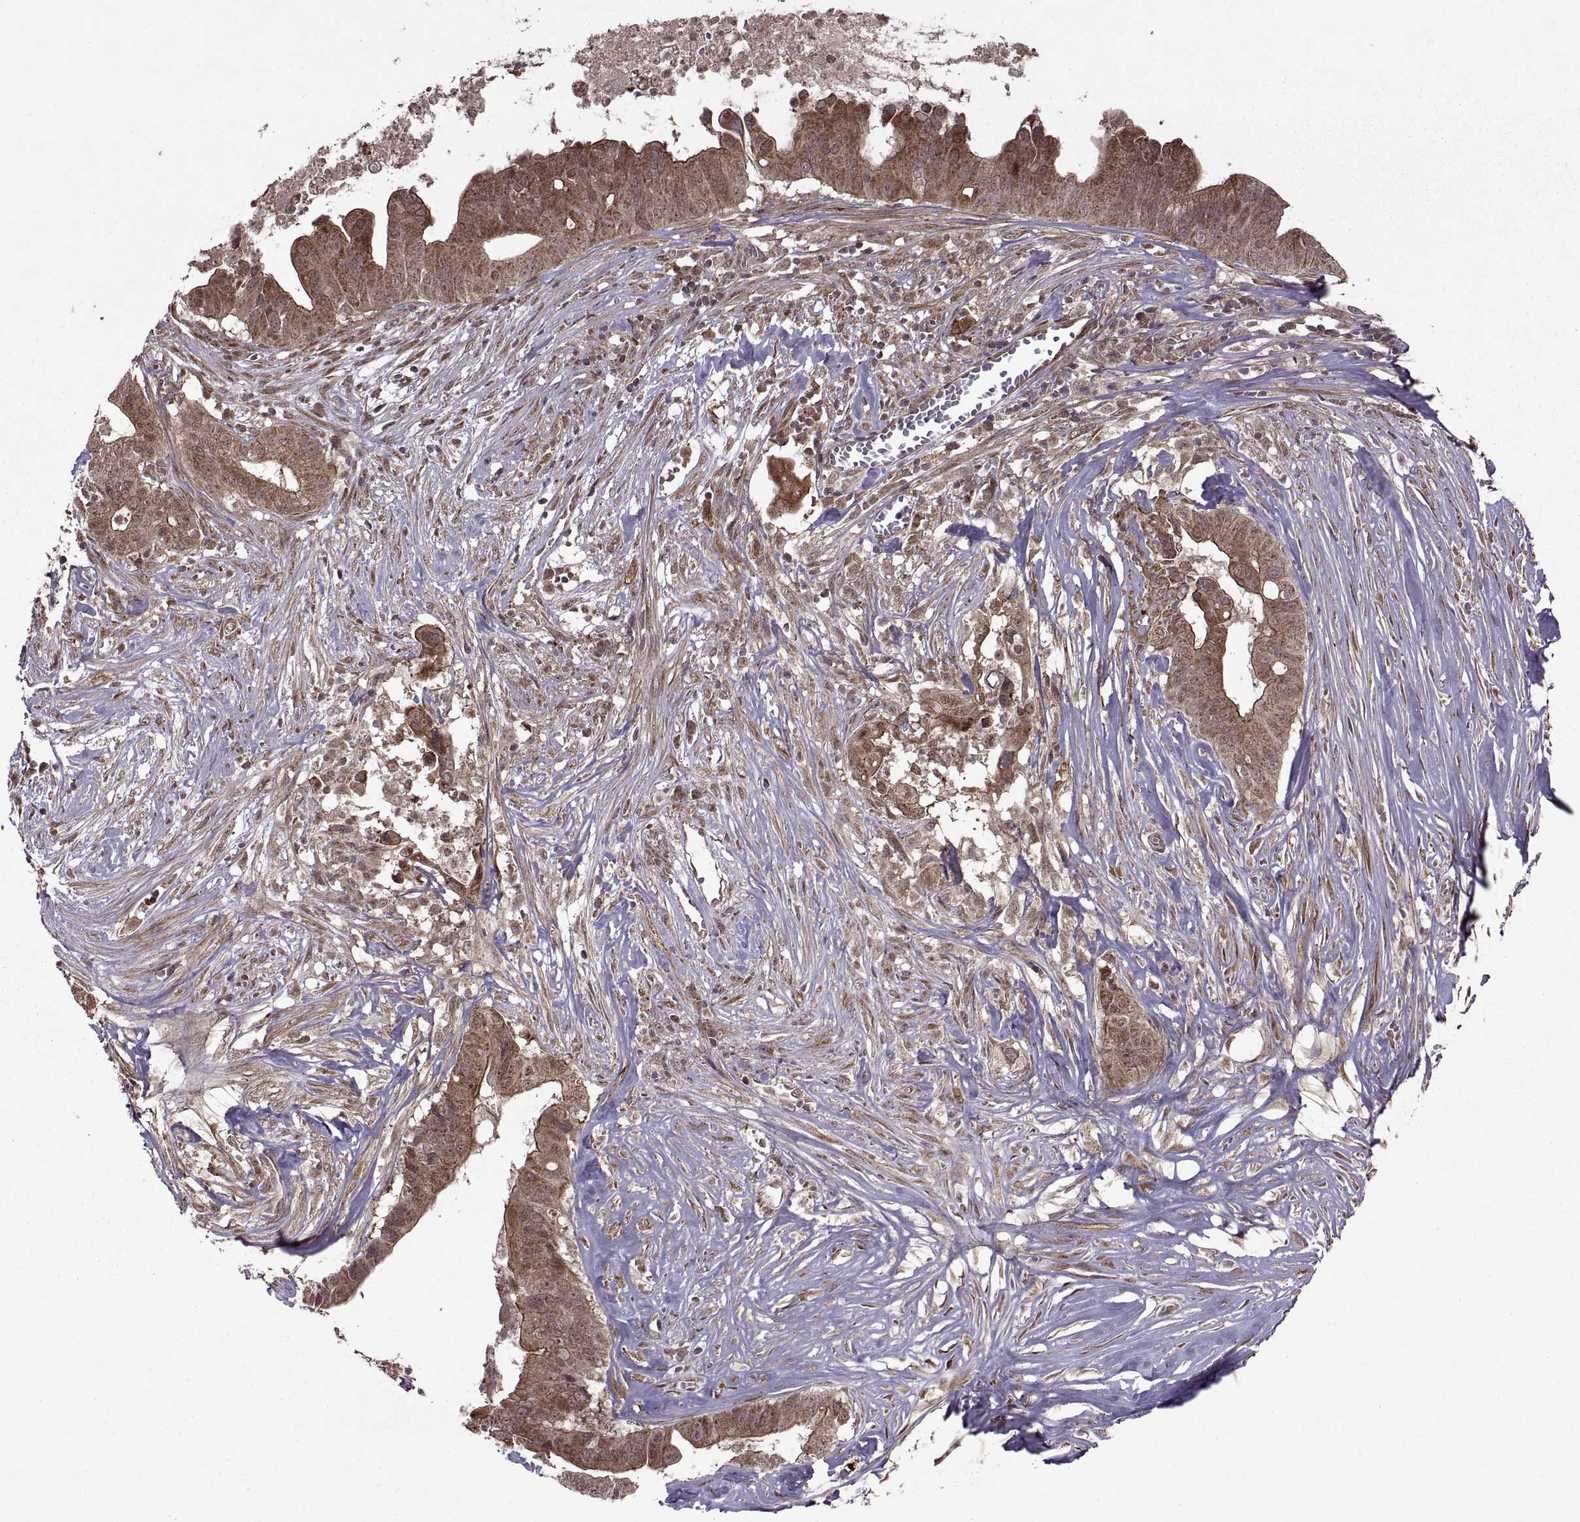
{"staining": {"intensity": "moderate", "quantity": ">75%", "location": "cytoplasmic/membranous,nuclear"}, "tissue": "pancreatic cancer", "cell_type": "Tumor cells", "image_type": "cancer", "snomed": [{"axis": "morphology", "description": "Adenocarcinoma, NOS"}, {"axis": "topography", "description": "Pancreas"}], "caption": "Immunohistochemistry (IHC) image of neoplastic tissue: human pancreatic adenocarcinoma stained using immunohistochemistry reveals medium levels of moderate protein expression localized specifically in the cytoplasmic/membranous and nuclear of tumor cells, appearing as a cytoplasmic/membranous and nuclear brown color.", "gene": "PTOV1", "patient": {"sex": "male", "age": 61}}